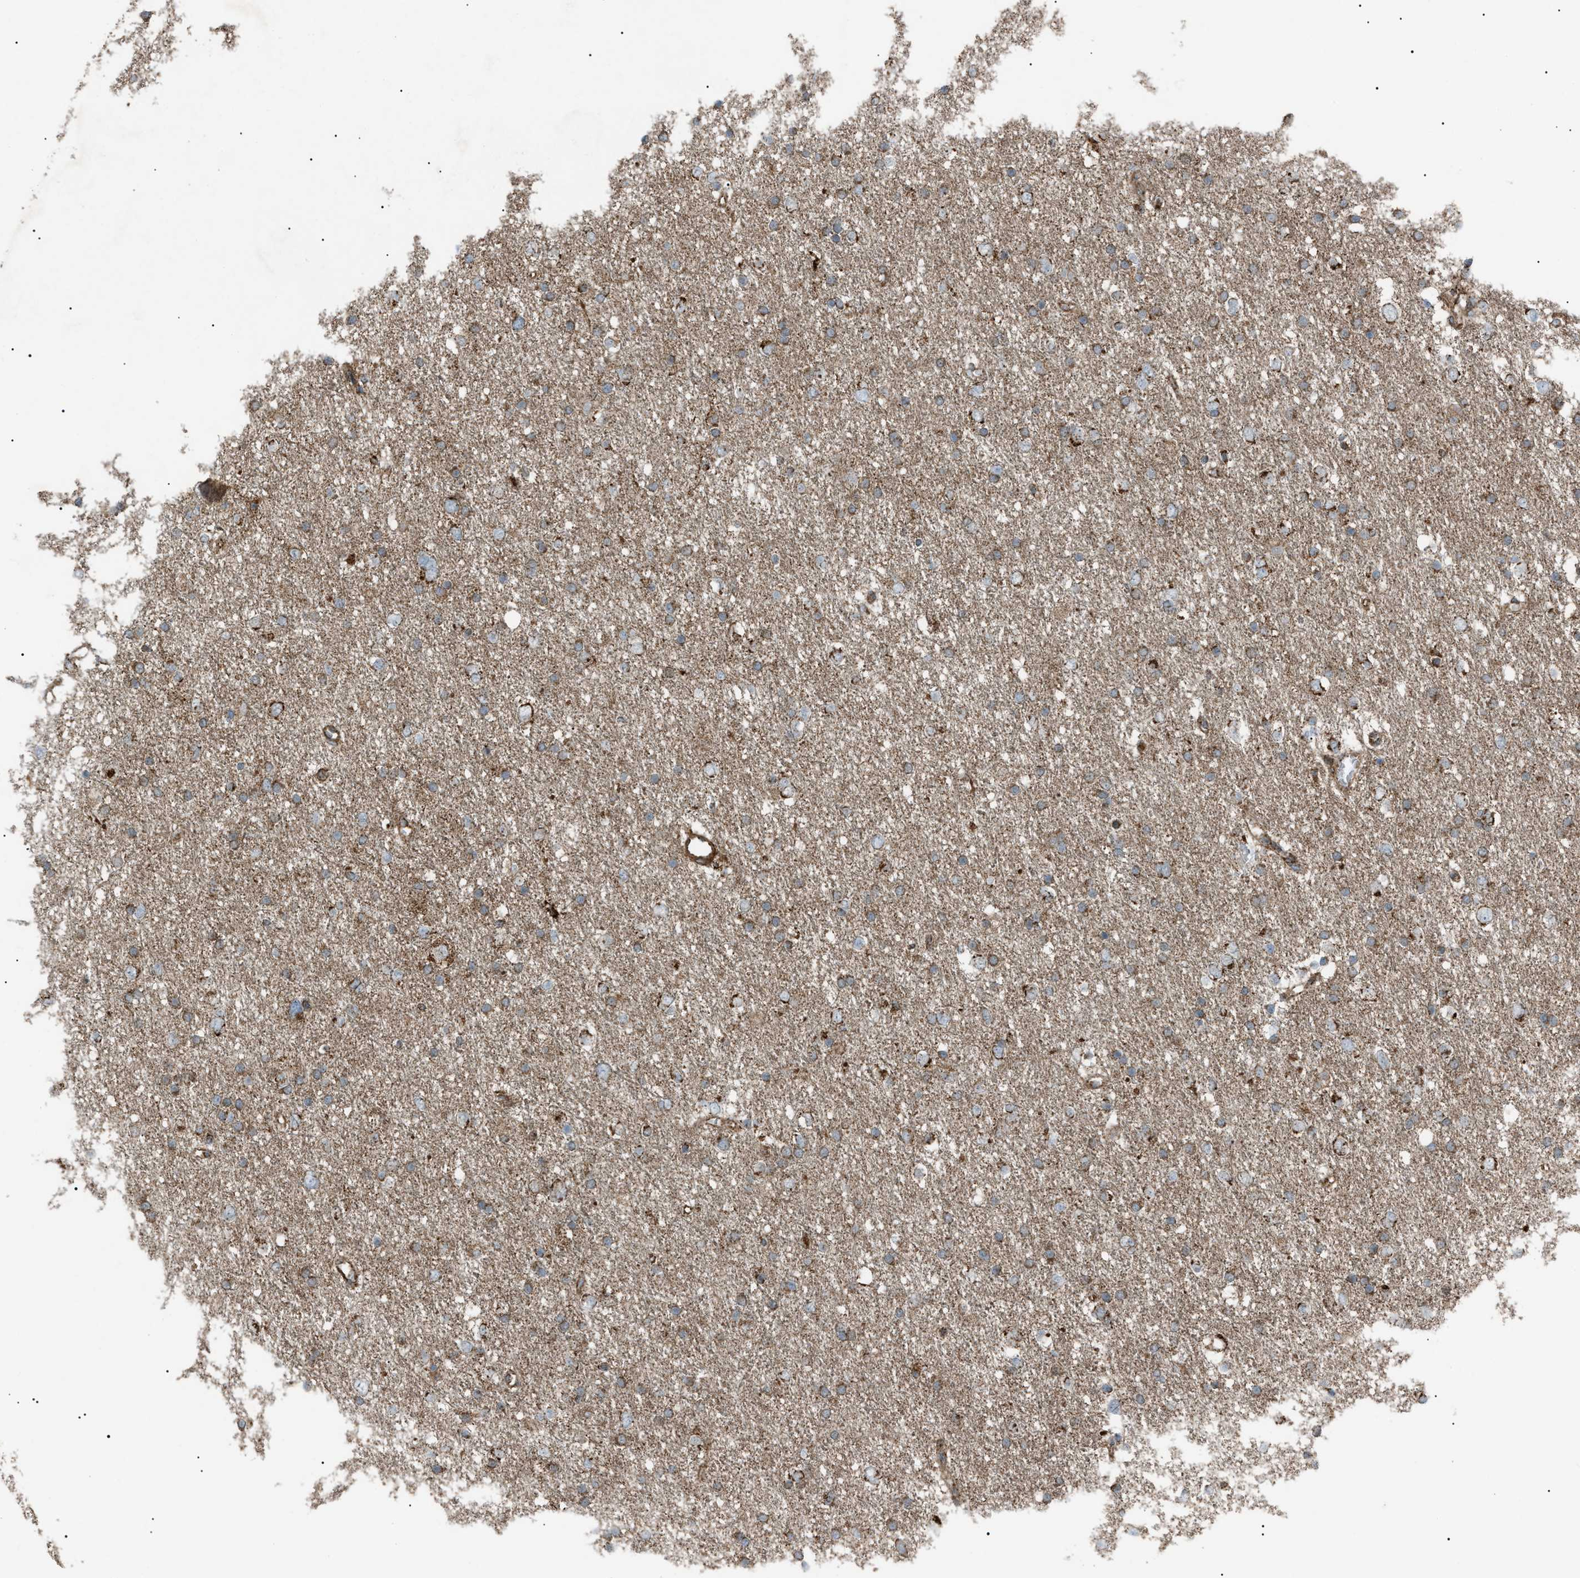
{"staining": {"intensity": "moderate", "quantity": "25%-75%", "location": "cytoplasmic/membranous"}, "tissue": "glioma", "cell_type": "Tumor cells", "image_type": "cancer", "snomed": [{"axis": "morphology", "description": "Glioma, malignant, Low grade"}, {"axis": "topography", "description": "Brain"}], "caption": "Low-grade glioma (malignant) tissue displays moderate cytoplasmic/membranous staining in about 25%-75% of tumor cells Using DAB (3,3'-diaminobenzidine) (brown) and hematoxylin (blue) stains, captured at high magnification using brightfield microscopy.", "gene": "C1GALT1C1", "patient": {"sex": "female", "age": 37}}